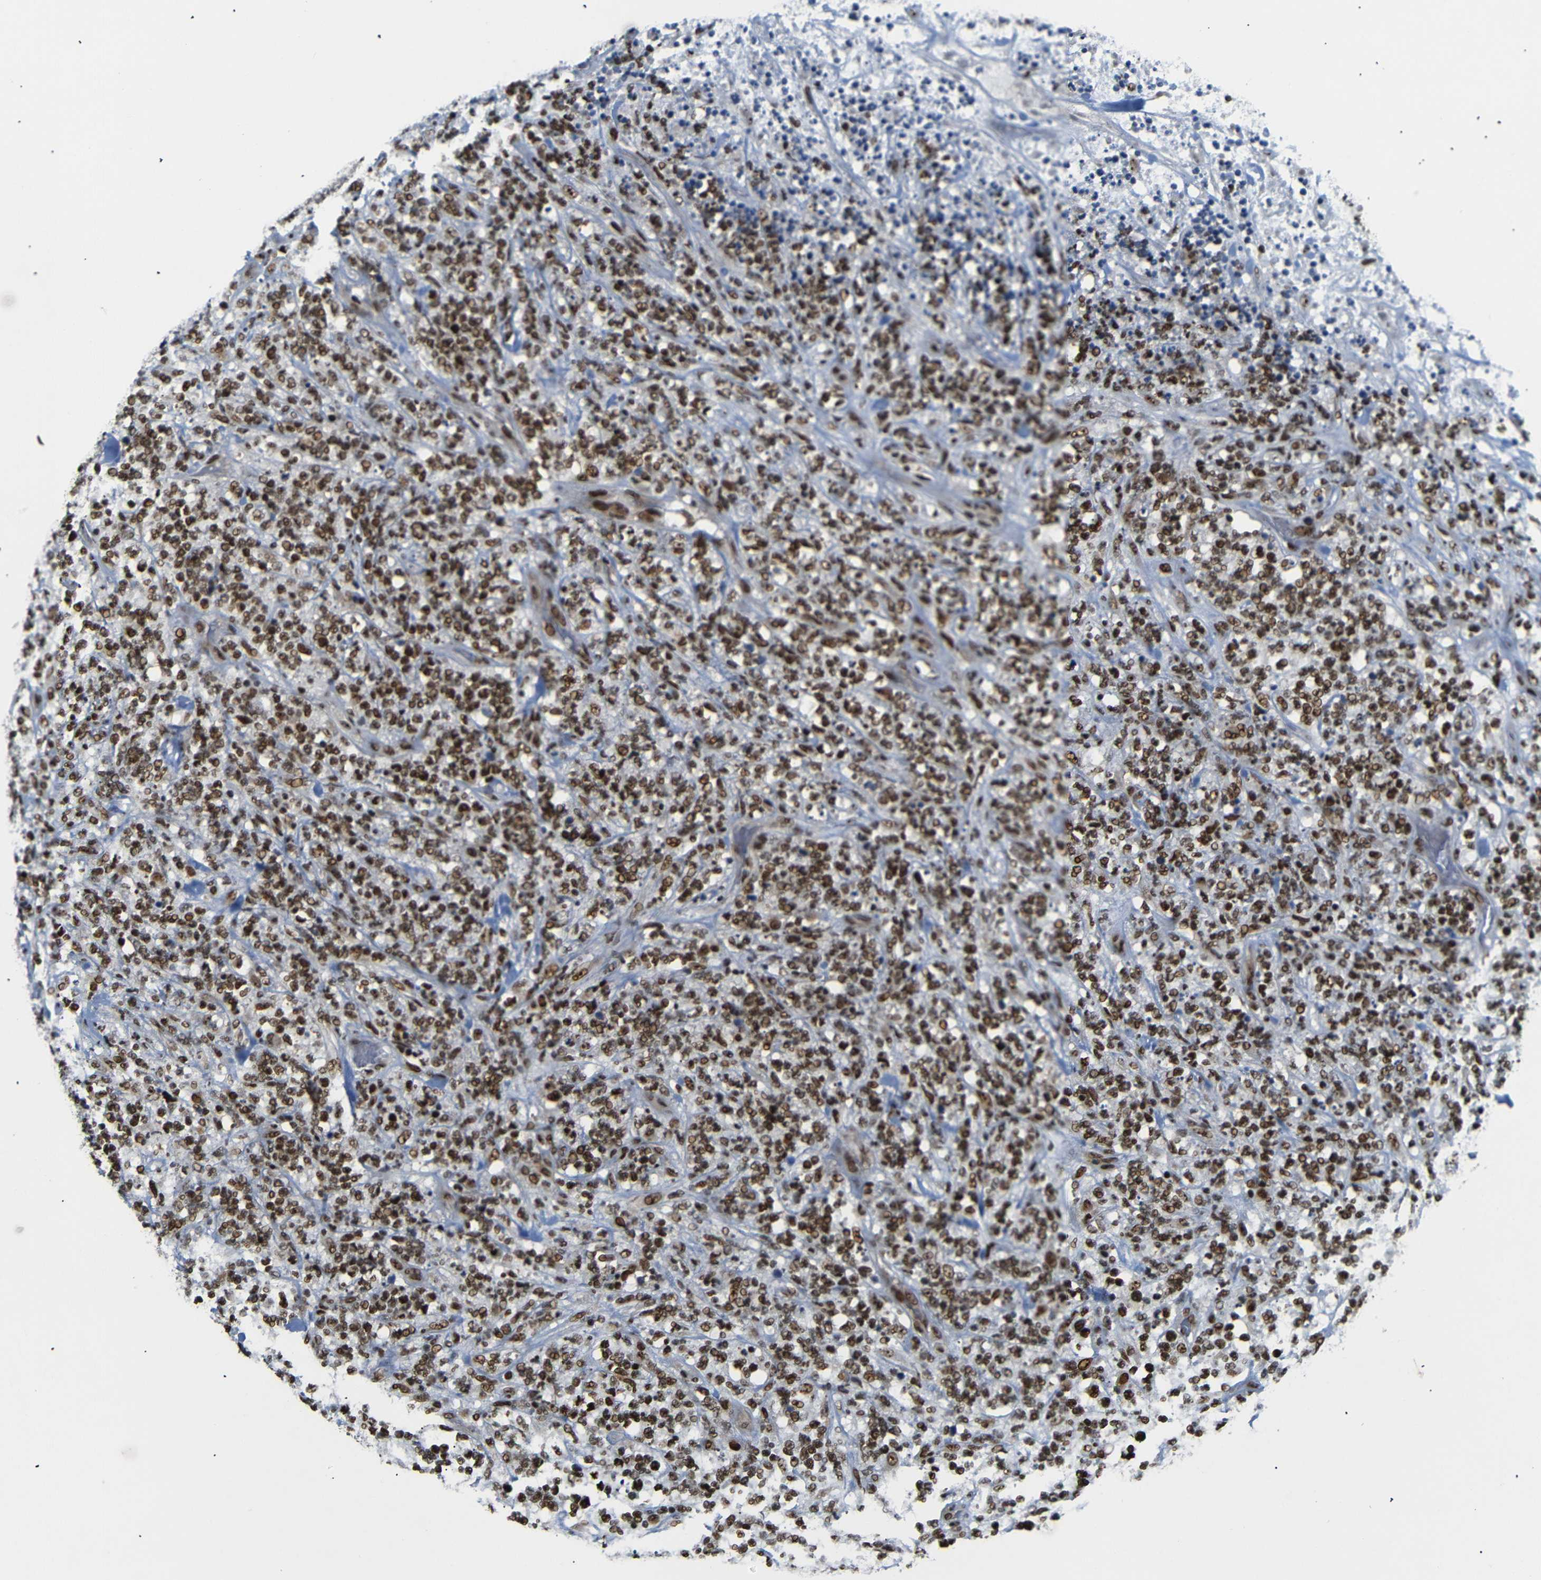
{"staining": {"intensity": "strong", "quantity": ">75%", "location": "nuclear"}, "tissue": "lymphoma", "cell_type": "Tumor cells", "image_type": "cancer", "snomed": [{"axis": "morphology", "description": "Malignant lymphoma, non-Hodgkin's type, High grade"}, {"axis": "topography", "description": "Soft tissue"}], "caption": "Protein expression analysis of lymphoma shows strong nuclear staining in approximately >75% of tumor cells. (Stains: DAB (3,3'-diaminobenzidine) in brown, nuclei in blue, Microscopy: brightfield microscopy at high magnification).", "gene": "SETDB2", "patient": {"sex": "male", "age": 18}}